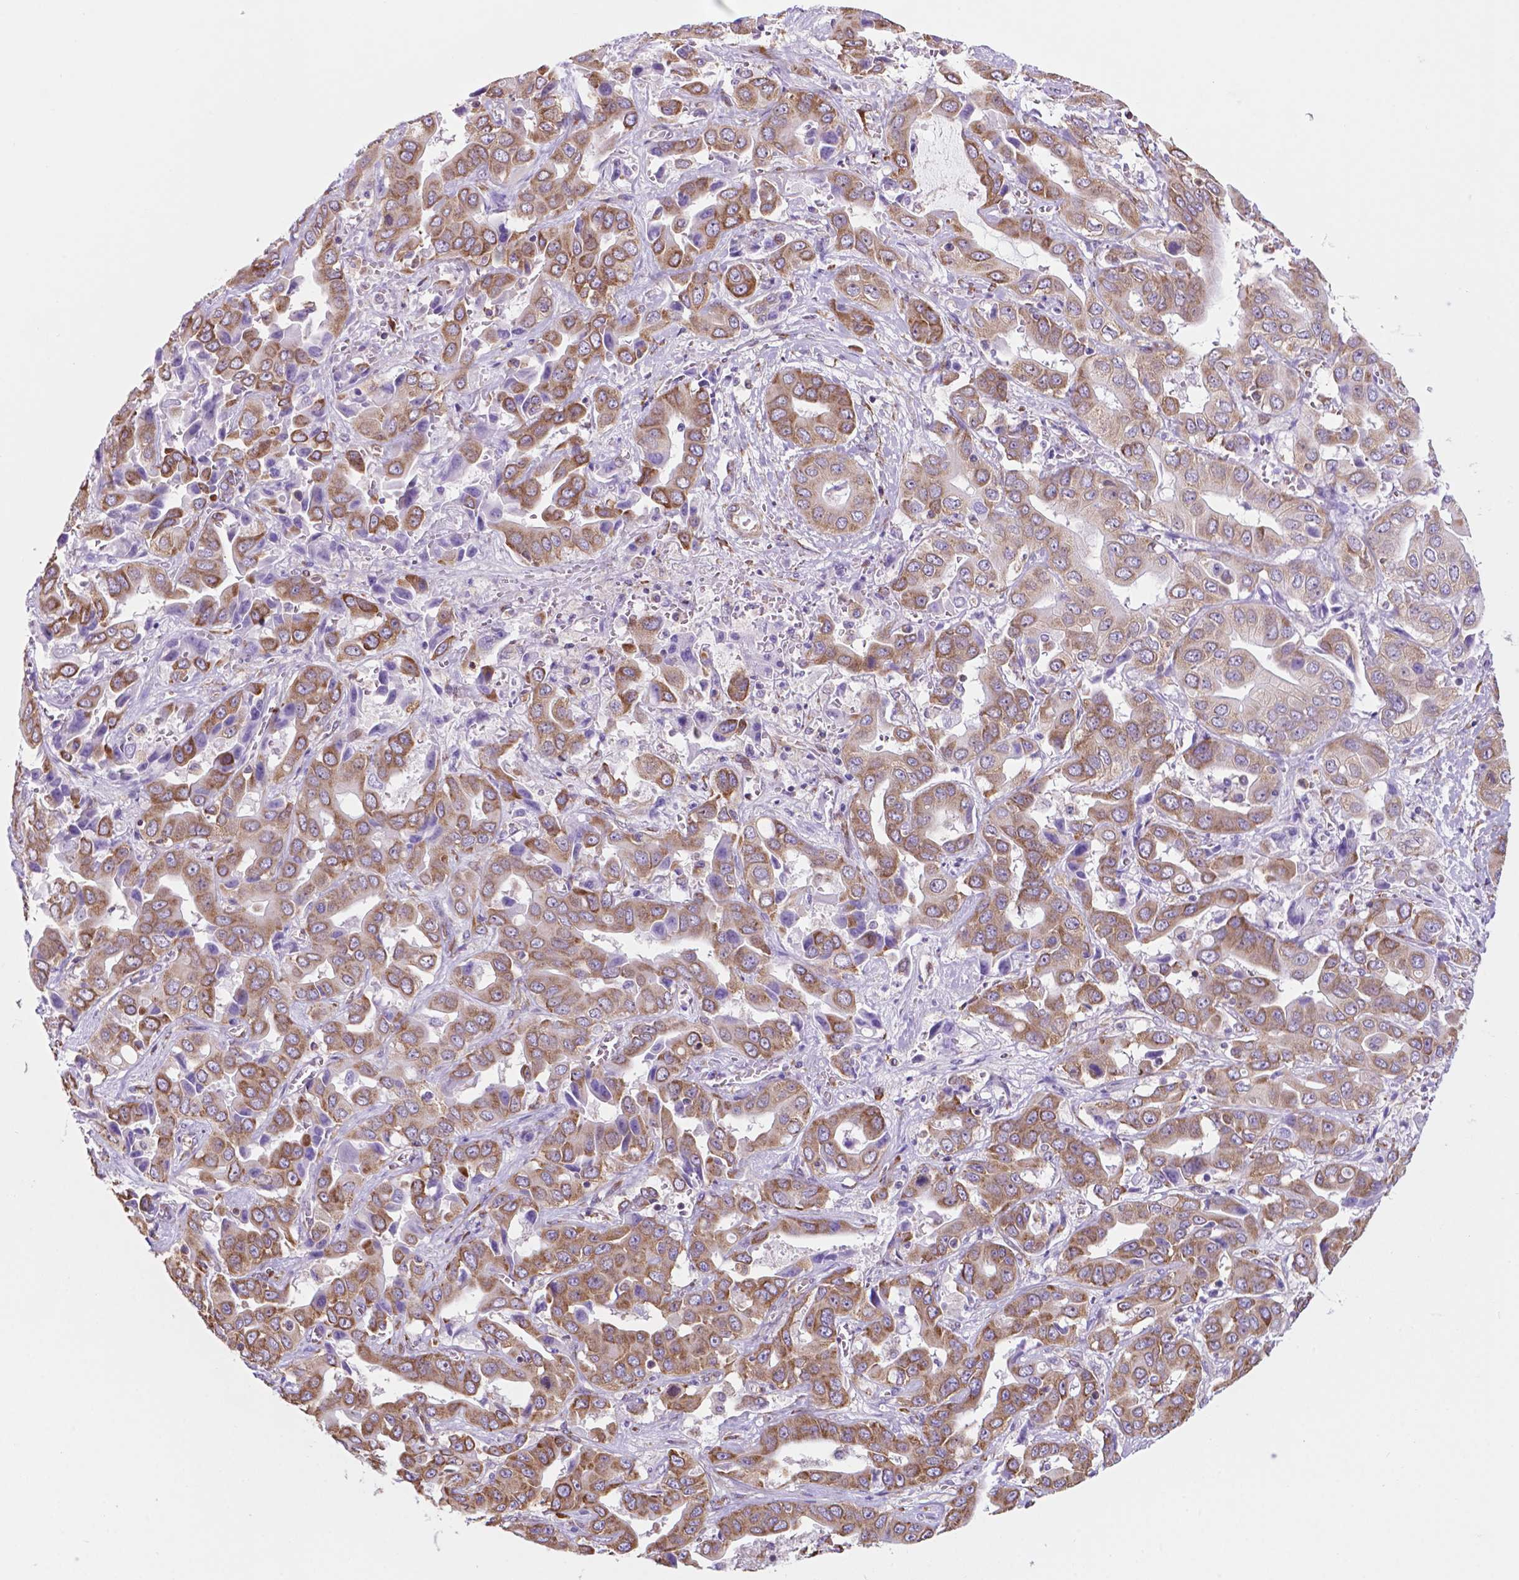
{"staining": {"intensity": "moderate", "quantity": ">75%", "location": "cytoplasmic/membranous"}, "tissue": "liver cancer", "cell_type": "Tumor cells", "image_type": "cancer", "snomed": [{"axis": "morphology", "description": "Cholangiocarcinoma"}, {"axis": "topography", "description": "Liver"}], "caption": "A histopathology image of human liver cancer (cholangiocarcinoma) stained for a protein shows moderate cytoplasmic/membranous brown staining in tumor cells.", "gene": "RPL29", "patient": {"sex": "female", "age": 52}}